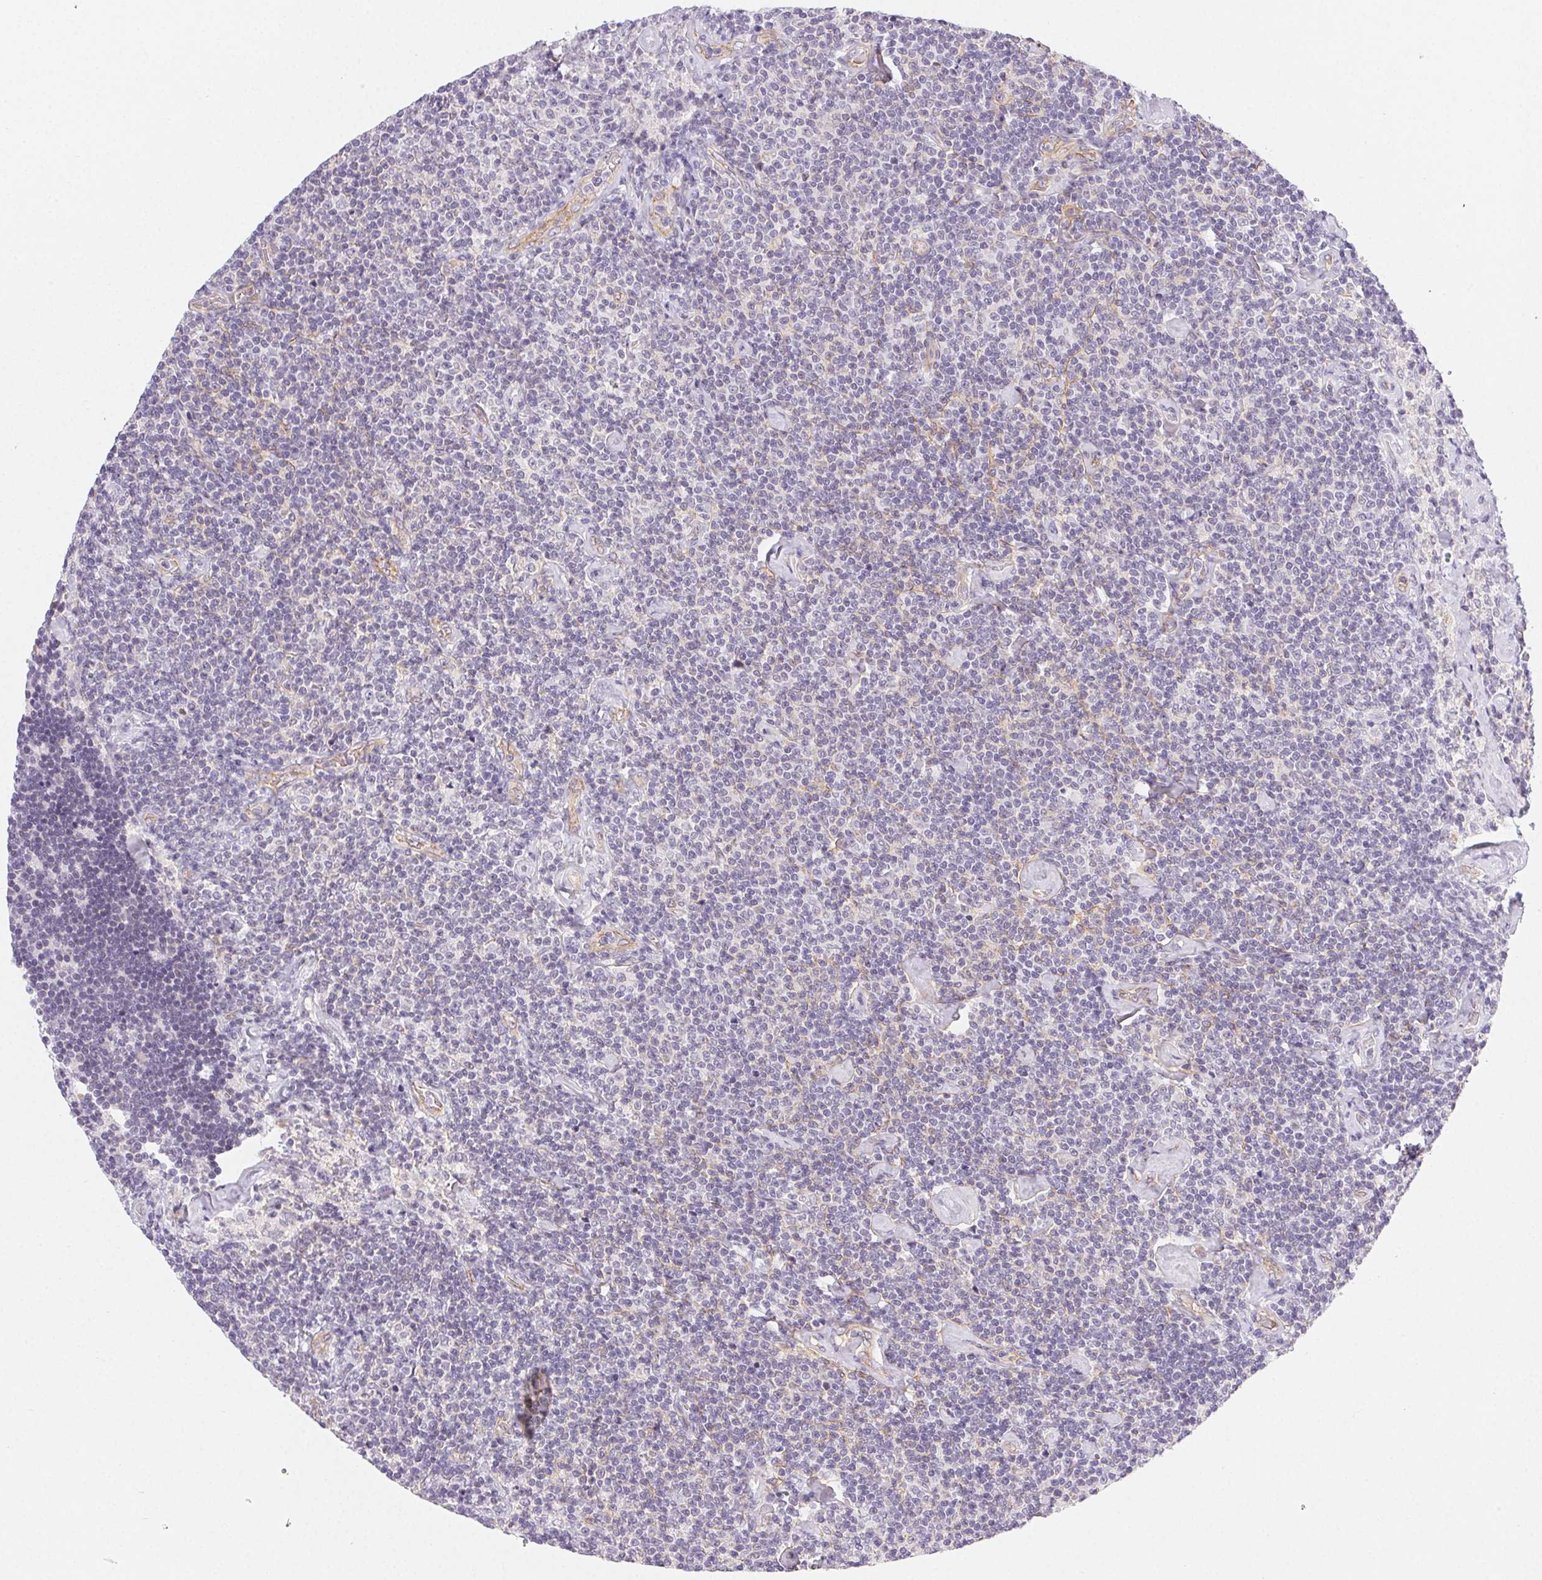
{"staining": {"intensity": "negative", "quantity": "none", "location": "none"}, "tissue": "lymphoma", "cell_type": "Tumor cells", "image_type": "cancer", "snomed": [{"axis": "morphology", "description": "Malignant lymphoma, non-Hodgkin's type, Low grade"}, {"axis": "topography", "description": "Lymph node"}], "caption": "Tumor cells are negative for brown protein staining in lymphoma.", "gene": "CSN1S1", "patient": {"sex": "male", "age": 81}}